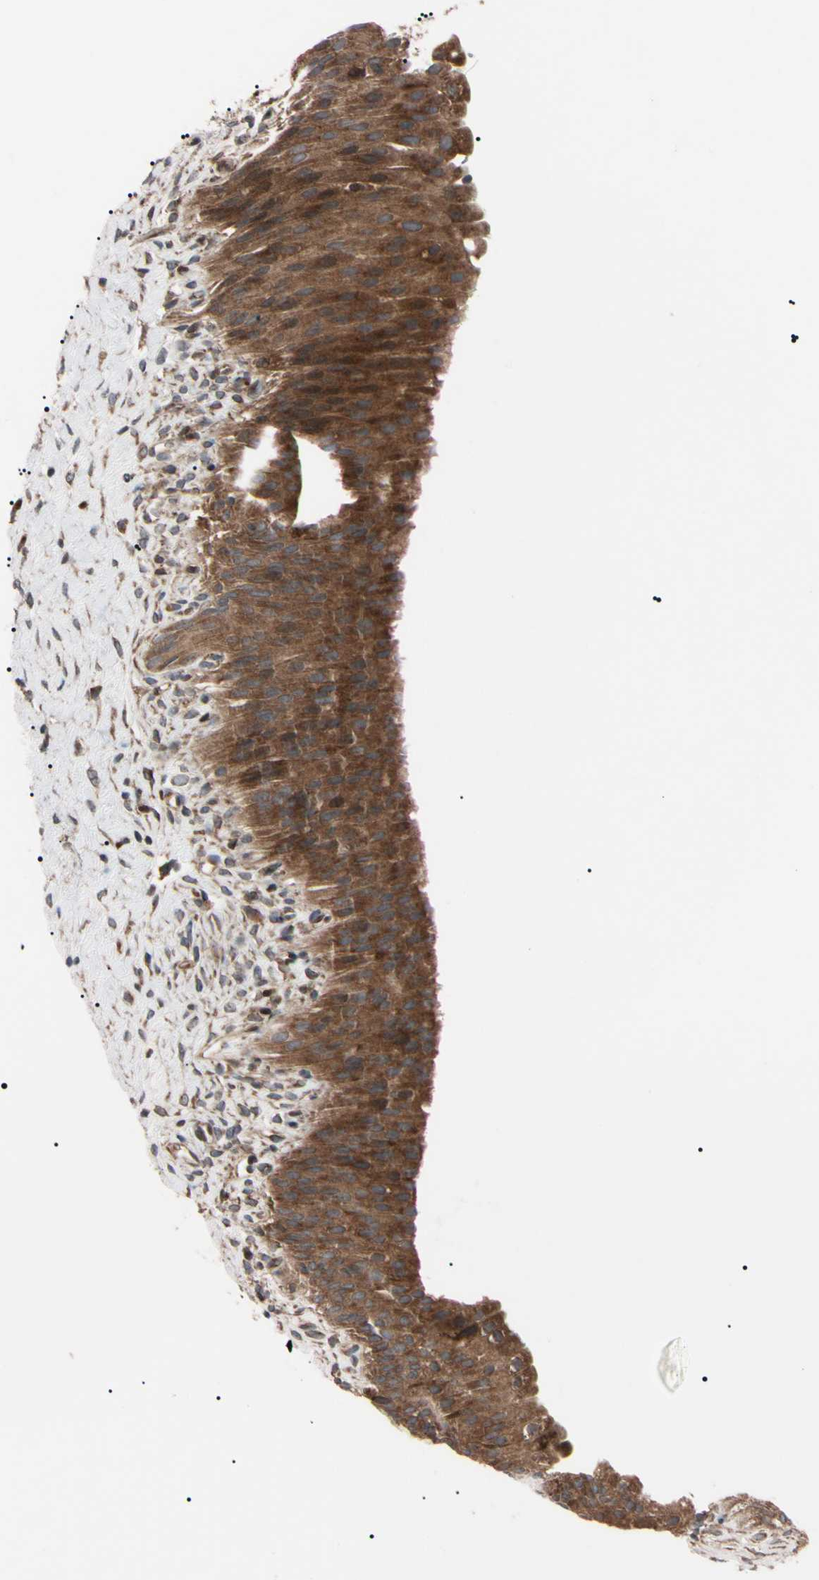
{"staining": {"intensity": "strong", "quantity": ">75%", "location": "cytoplasmic/membranous"}, "tissue": "urinary bladder", "cell_type": "Urothelial cells", "image_type": "normal", "snomed": [{"axis": "morphology", "description": "Normal tissue, NOS"}, {"axis": "morphology", "description": "Urothelial carcinoma, High grade"}, {"axis": "topography", "description": "Urinary bladder"}], "caption": "Immunohistochemical staining of normal urinary bladder demonstrates strong cytoplasmic/membranous protein expression in approximately >75% of urothelial cells.", "gene": "GUCY1B1", "patient": {"sex": "male", "age": 46}}